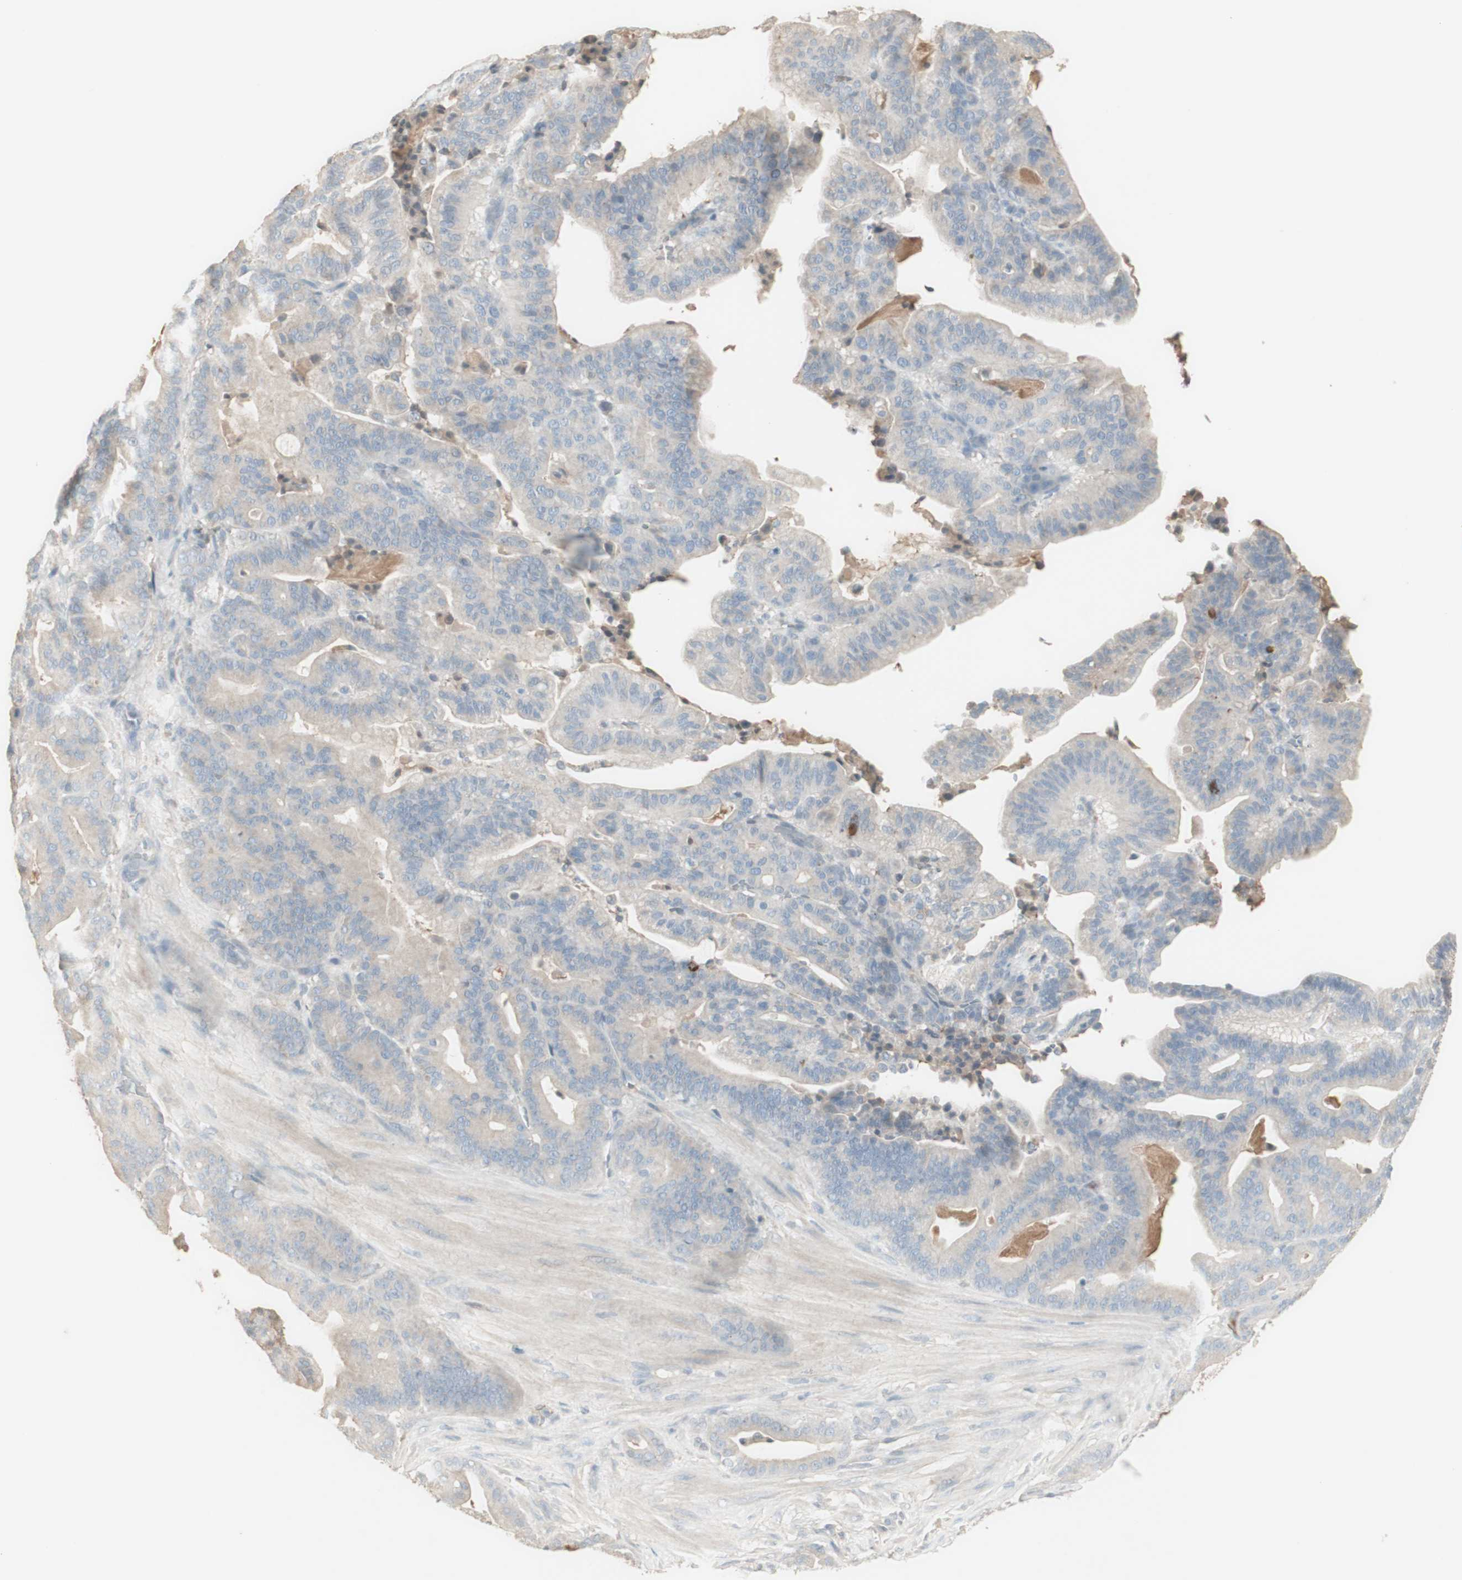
{"staining": {"intensity": "negative", "quantity": "none", "location": "none"}, "tissue": "pancreatic cancer", "cell_type": "Tumor cells", "image_type": "cancer", "snomed": [{"axis": "morphology", "description": "Adenocarcinoma, NOS"}, {"axis": "topography", "description": "Pancreas"}], "caption": "Protein analysis of pancreatic adenocarcinoma displays no significant expression in tumor cells.", "gene": "IFNG", "patient": {"sex": "male", "age": 63}}